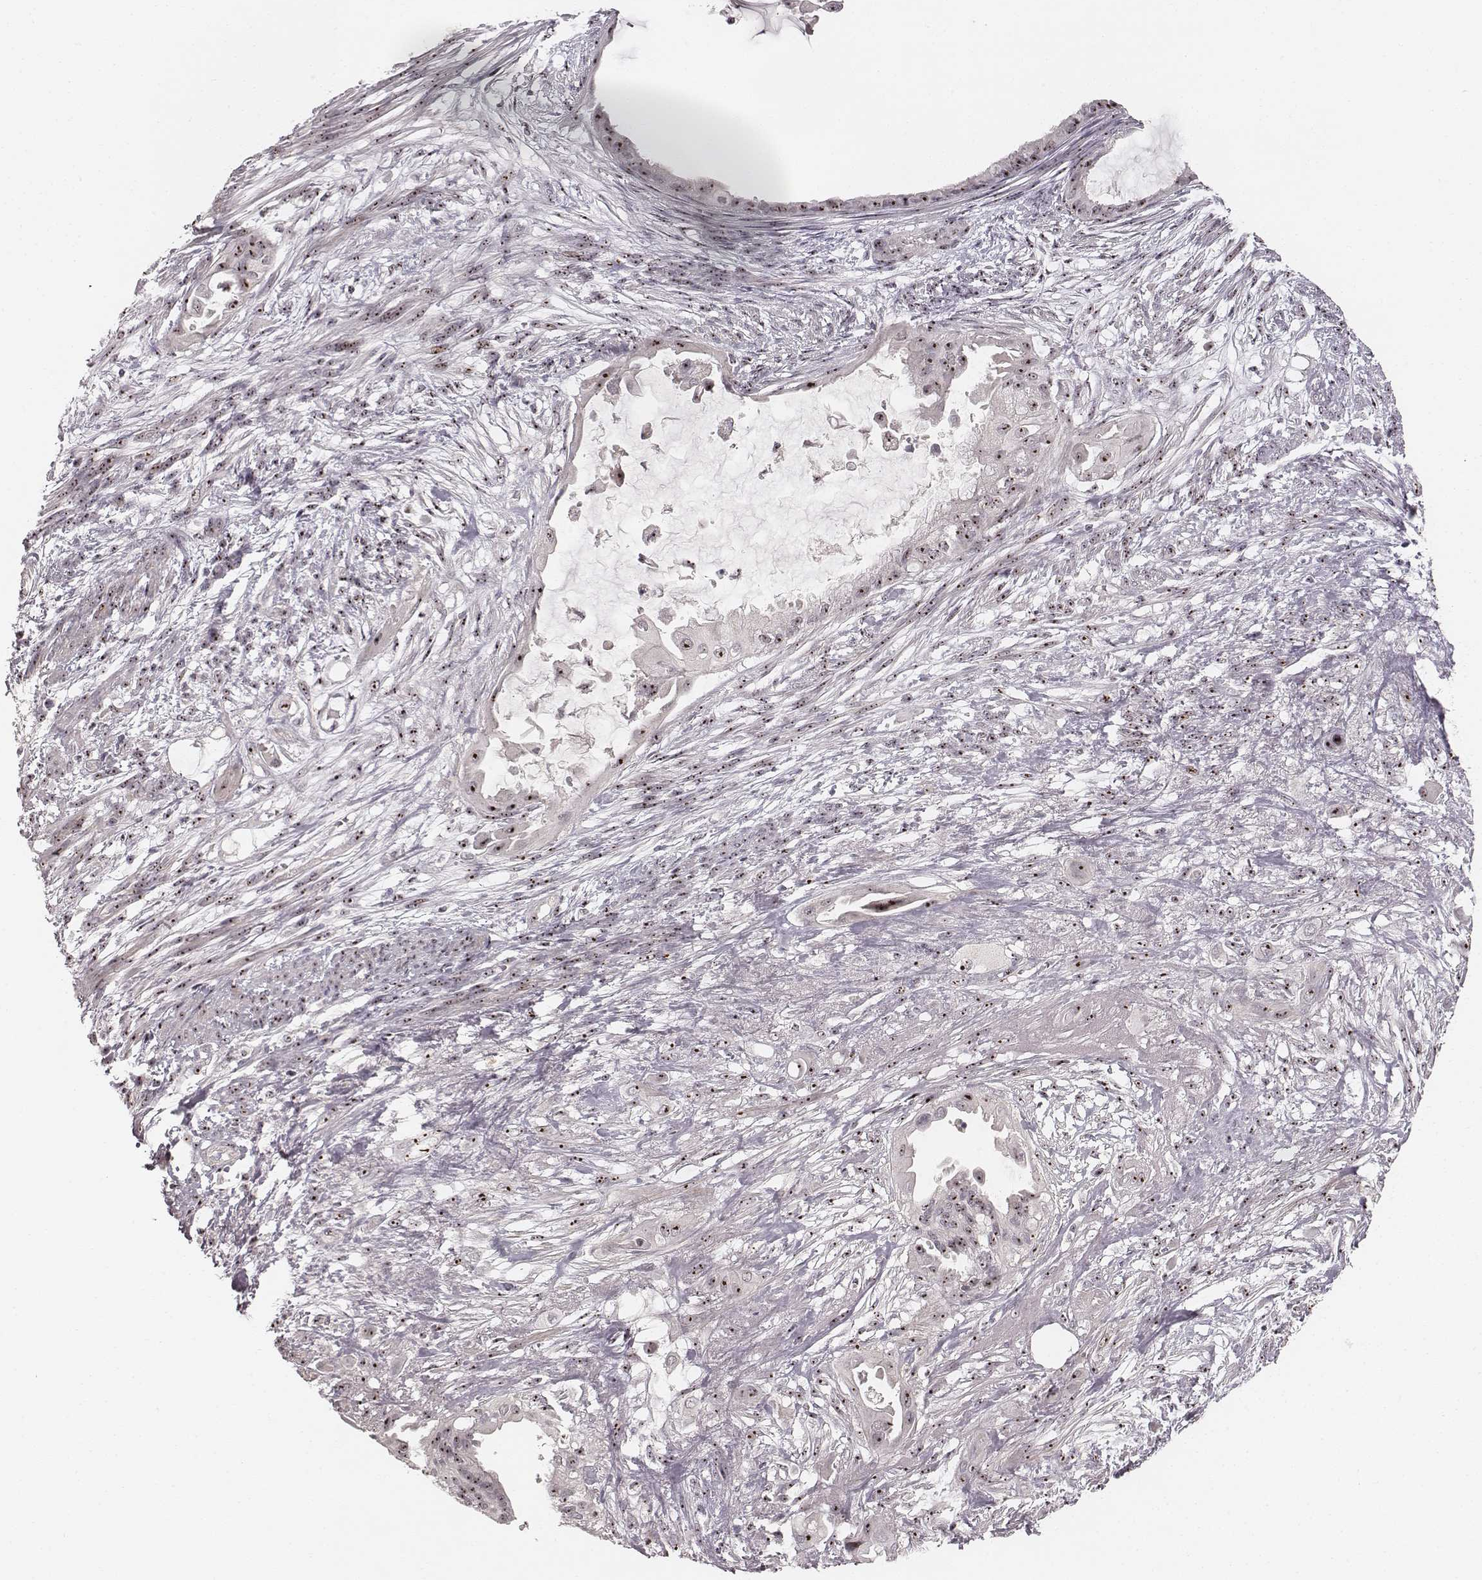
{"staining": {"intensity": "moderate", "quantity": ">75%", "location": "nuclear"}, "tissue": "endometrial cancer", "cell_type": "Tumor cells", "image_type": "cancer", "snomed": [{"axis": "morphology", "description": "Adenocarcinoma, NOS"}, {"axis": "topography", "description": "Endometrium"}], "caption": "Brown immunohistochemical staining in human endometrial cancer (adenocarcinoma) displays moderate nuclear positivity in approximately >75% of tumor cells.", "gene": "NOP56", "patient": {"sex": "female", "age": 86}}